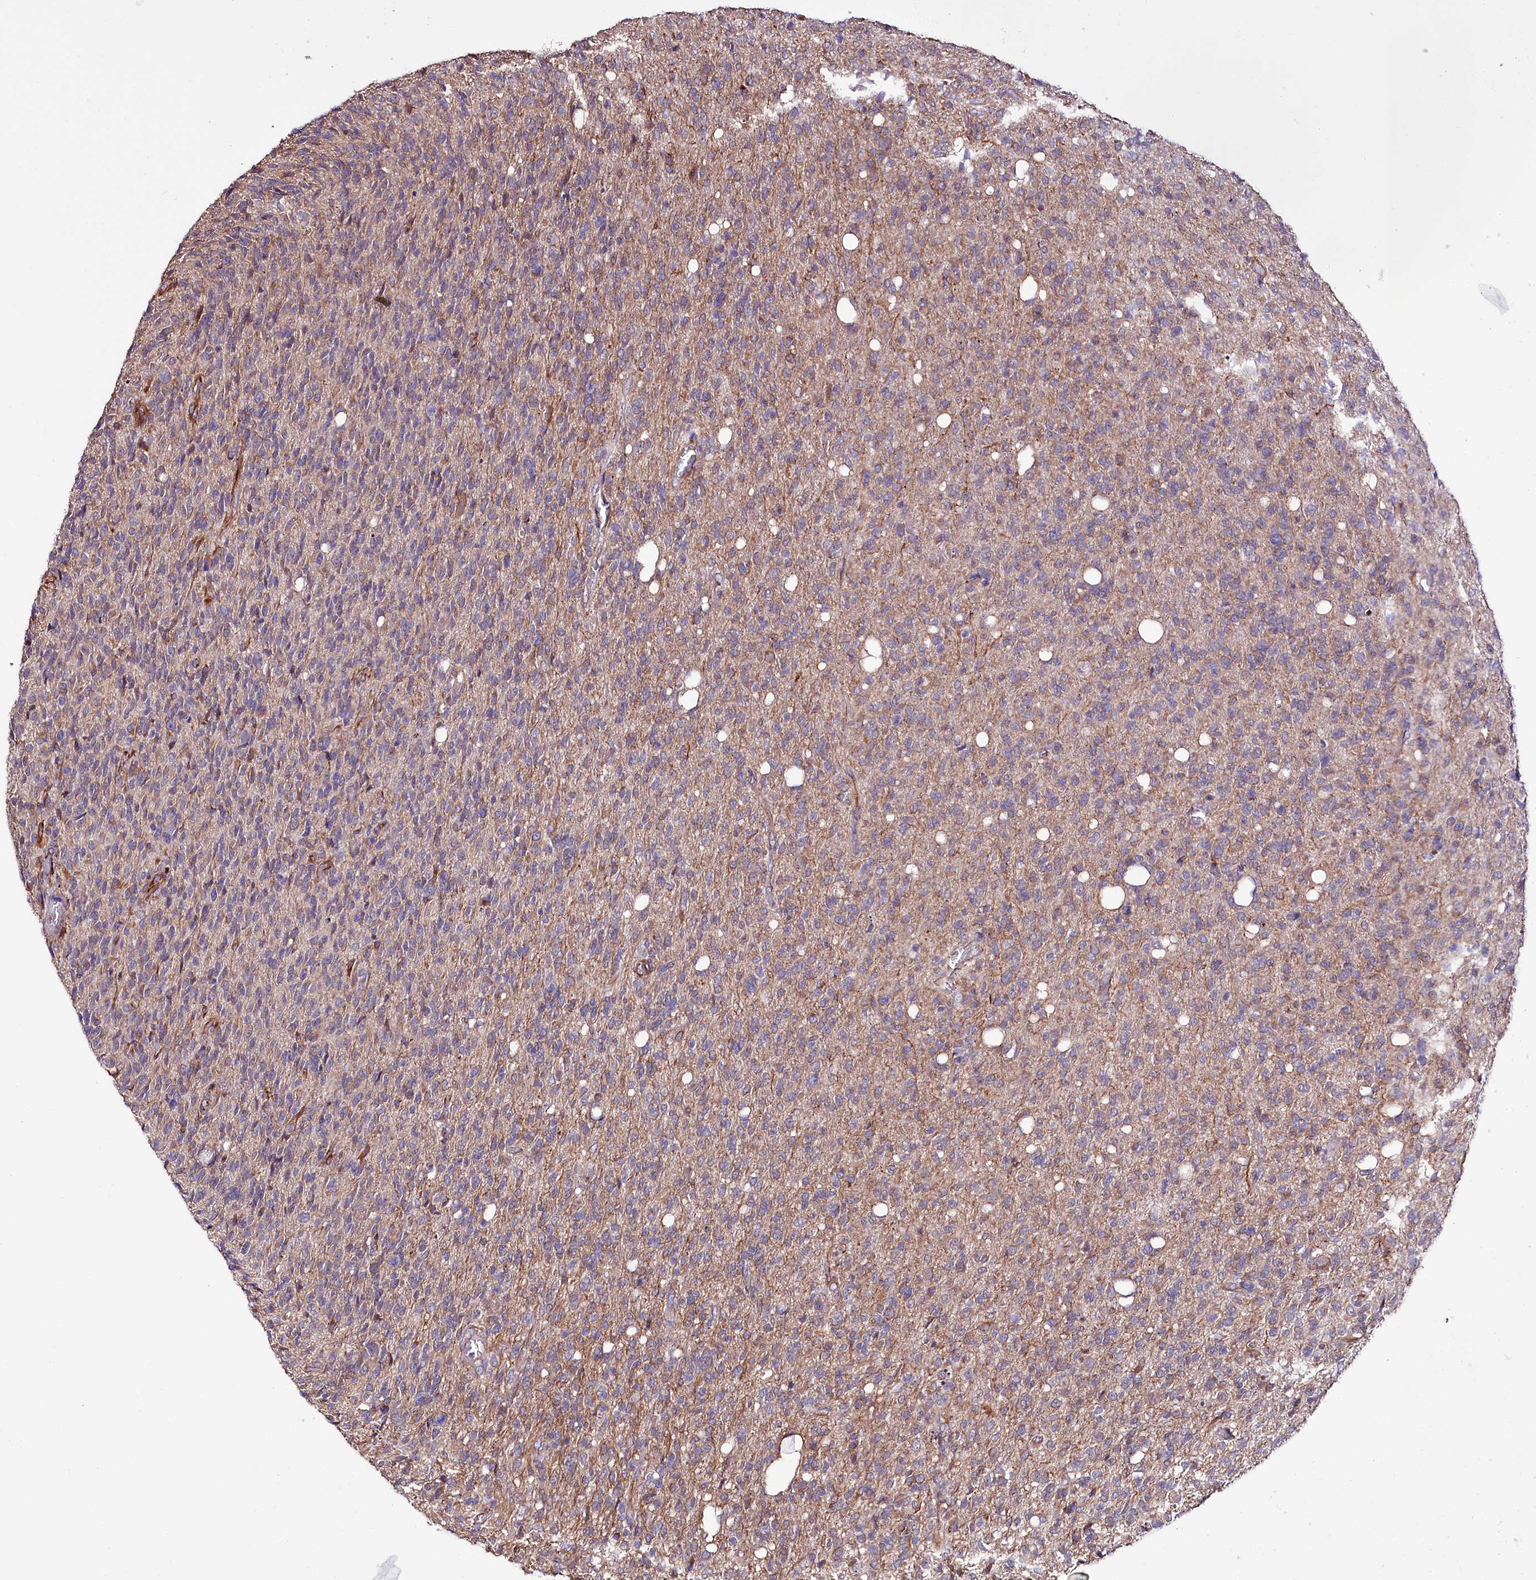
{"staining": {"intensity": "negative", "quantity": "none", "location": "none"}, "tissue": "glioma", "cell_type": "Tumor cells", "image_type": "cancer", "snomed": [{"axis": "morphology", "description": "Glioma, malignant, High grade"}, {"axis": "topography", "description": "Brain"}], "caption": "This image is of glioma stained with IHC to label a protein in brown with the nuclei are counter-stained blue. There is no positivity in tumor cells.", "gene": "TTC12", "patient": {"sex": "female", "age": 57}}